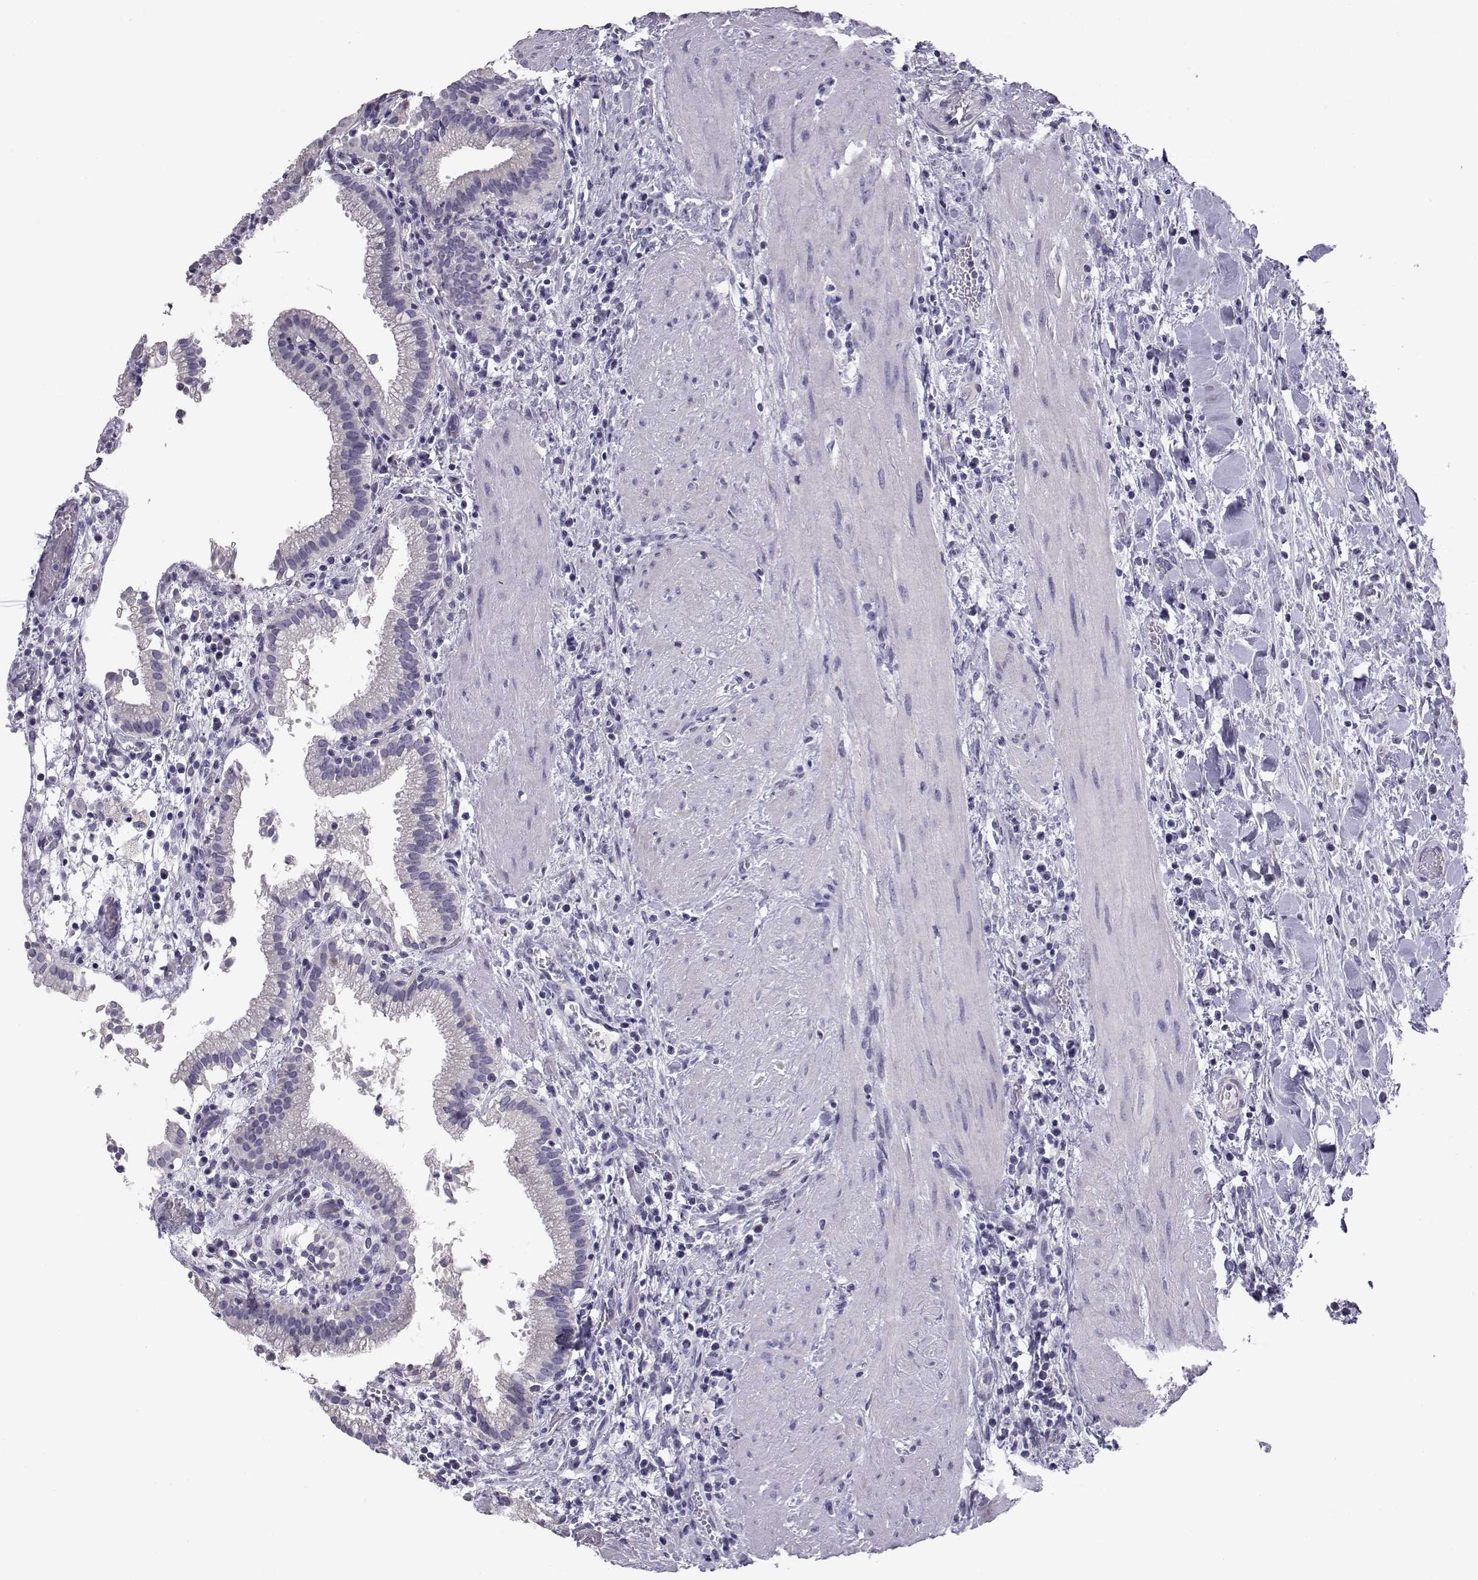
{"staining": {"intensity": "weak", "quantity": "<25%", "location": "cytoplasmic/membranous"}, "tissue": "gallbladder", "cell_type": "Glandular cells", "image_type": "normal", "snomed": [{"axis": "morphology", "description": "Normal tissue, NOS"}, {"axis": "topography", "description": "Gallbladder"}], "caption": "This is an IHC image of unremarkable human gallbladder. There is no positivity in glandular cells.", "gene": "KCNMB4", "patient": {"sex": "male", "age": 42}}